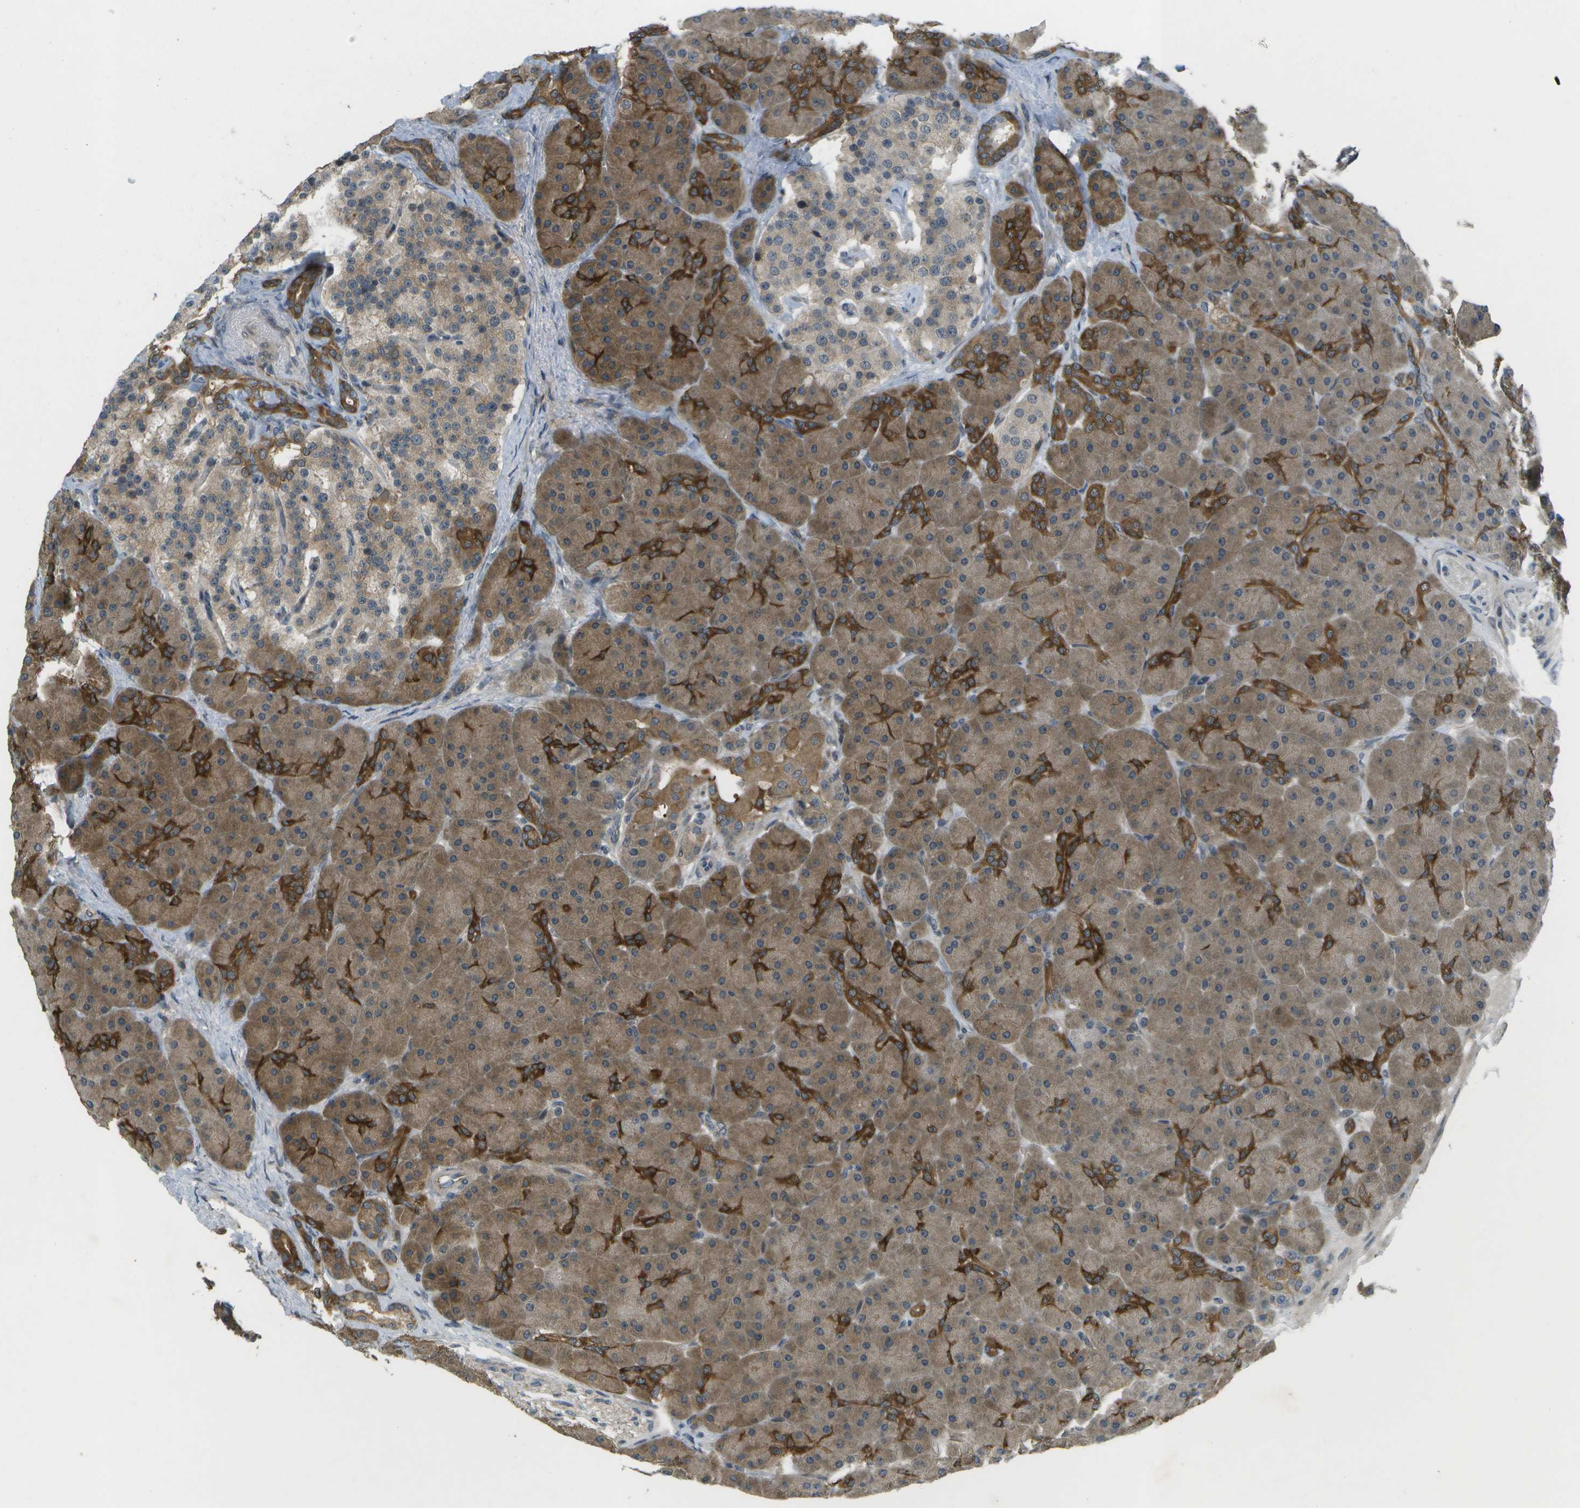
{"staining": {"intensity": "strong", "quantity": "25%-75%", "location": "cytoplasmic/membranous"}, "tissue": "pancreas", "cell_type": "Exocrine glandular cells", "image_type": "normal", "snomed": [{"axis": "morphology", "description": "Normal tissue, NOS"}, {"axis": "topography", "description": "Pancreas"}], "caption": "Immunohistochemistry of normal human pancreas exhibits high levels of strong cytoplasmic/membranous positivity in about 25%-75% of exocrine glandular cells.", "gene": "WNK2", "patient": {"sex": "male", "age": 66}}